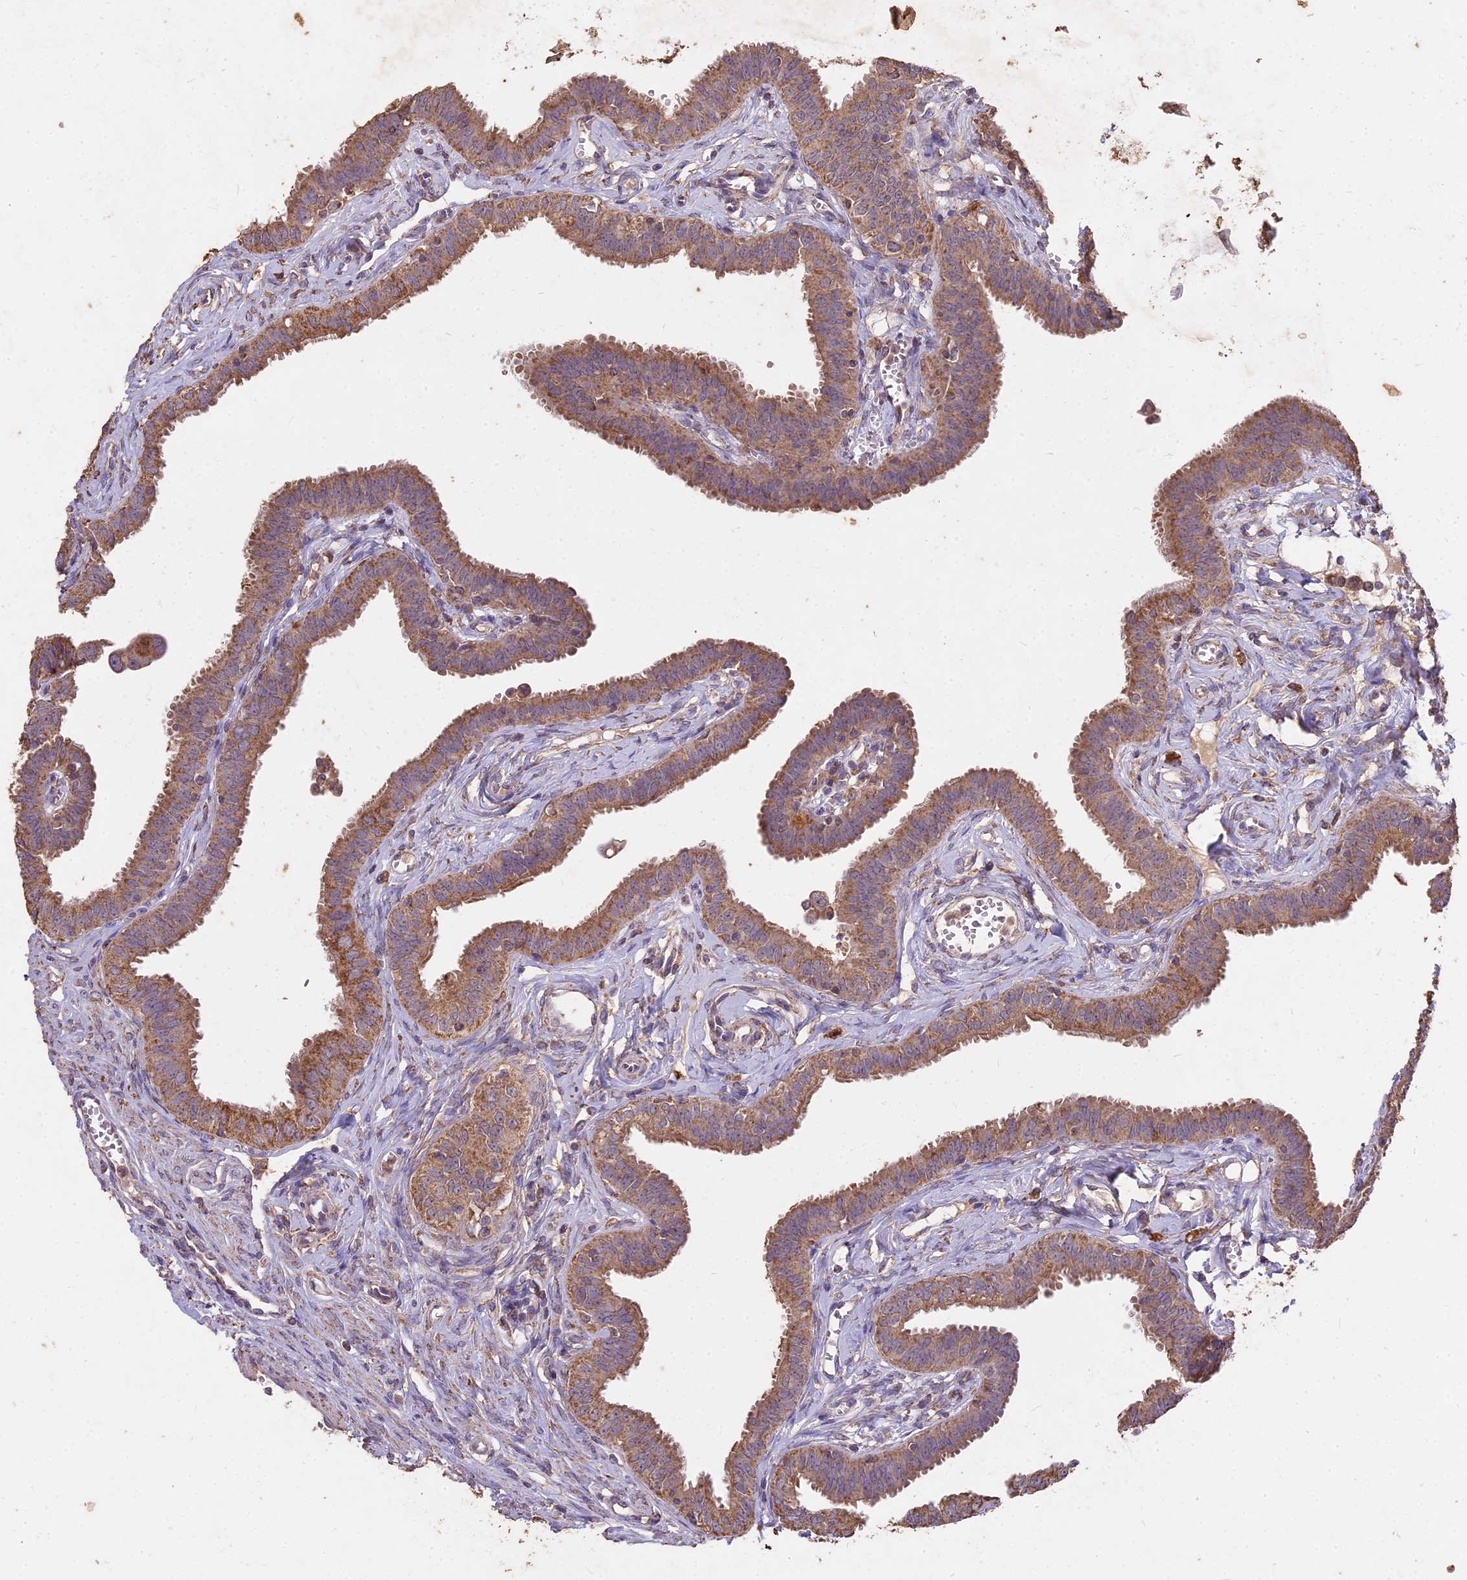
{"staining": {"intensity": "moderate", "quantity": ">75%", "location": "cytoplasmic/membranous"}, "tissue": "fallopian tube", "cell_type": "Glandular cells", "image_type": "normal", "snomed": [{"axis": "morphology", "description": "Normal tissue, NOS"}, {"axis": "morphology", "description": "Carcinoma, NOS"}, {"axis": "topography", "description": "Fallopian tube"}, {"axis": "topography", "description": "Ovary"}], "caption": "Glandular cells exhibit moderate cytoplasmic/membranous staining in approximately >75% of cells in normal fallopian tube. The staining was performed using DAB, with brown indicating positive protein expression. Nuclei are stained blue with hematoxylin.", "gene": "CEMIP2", "patient": {"sex": "female", "age": 59}}